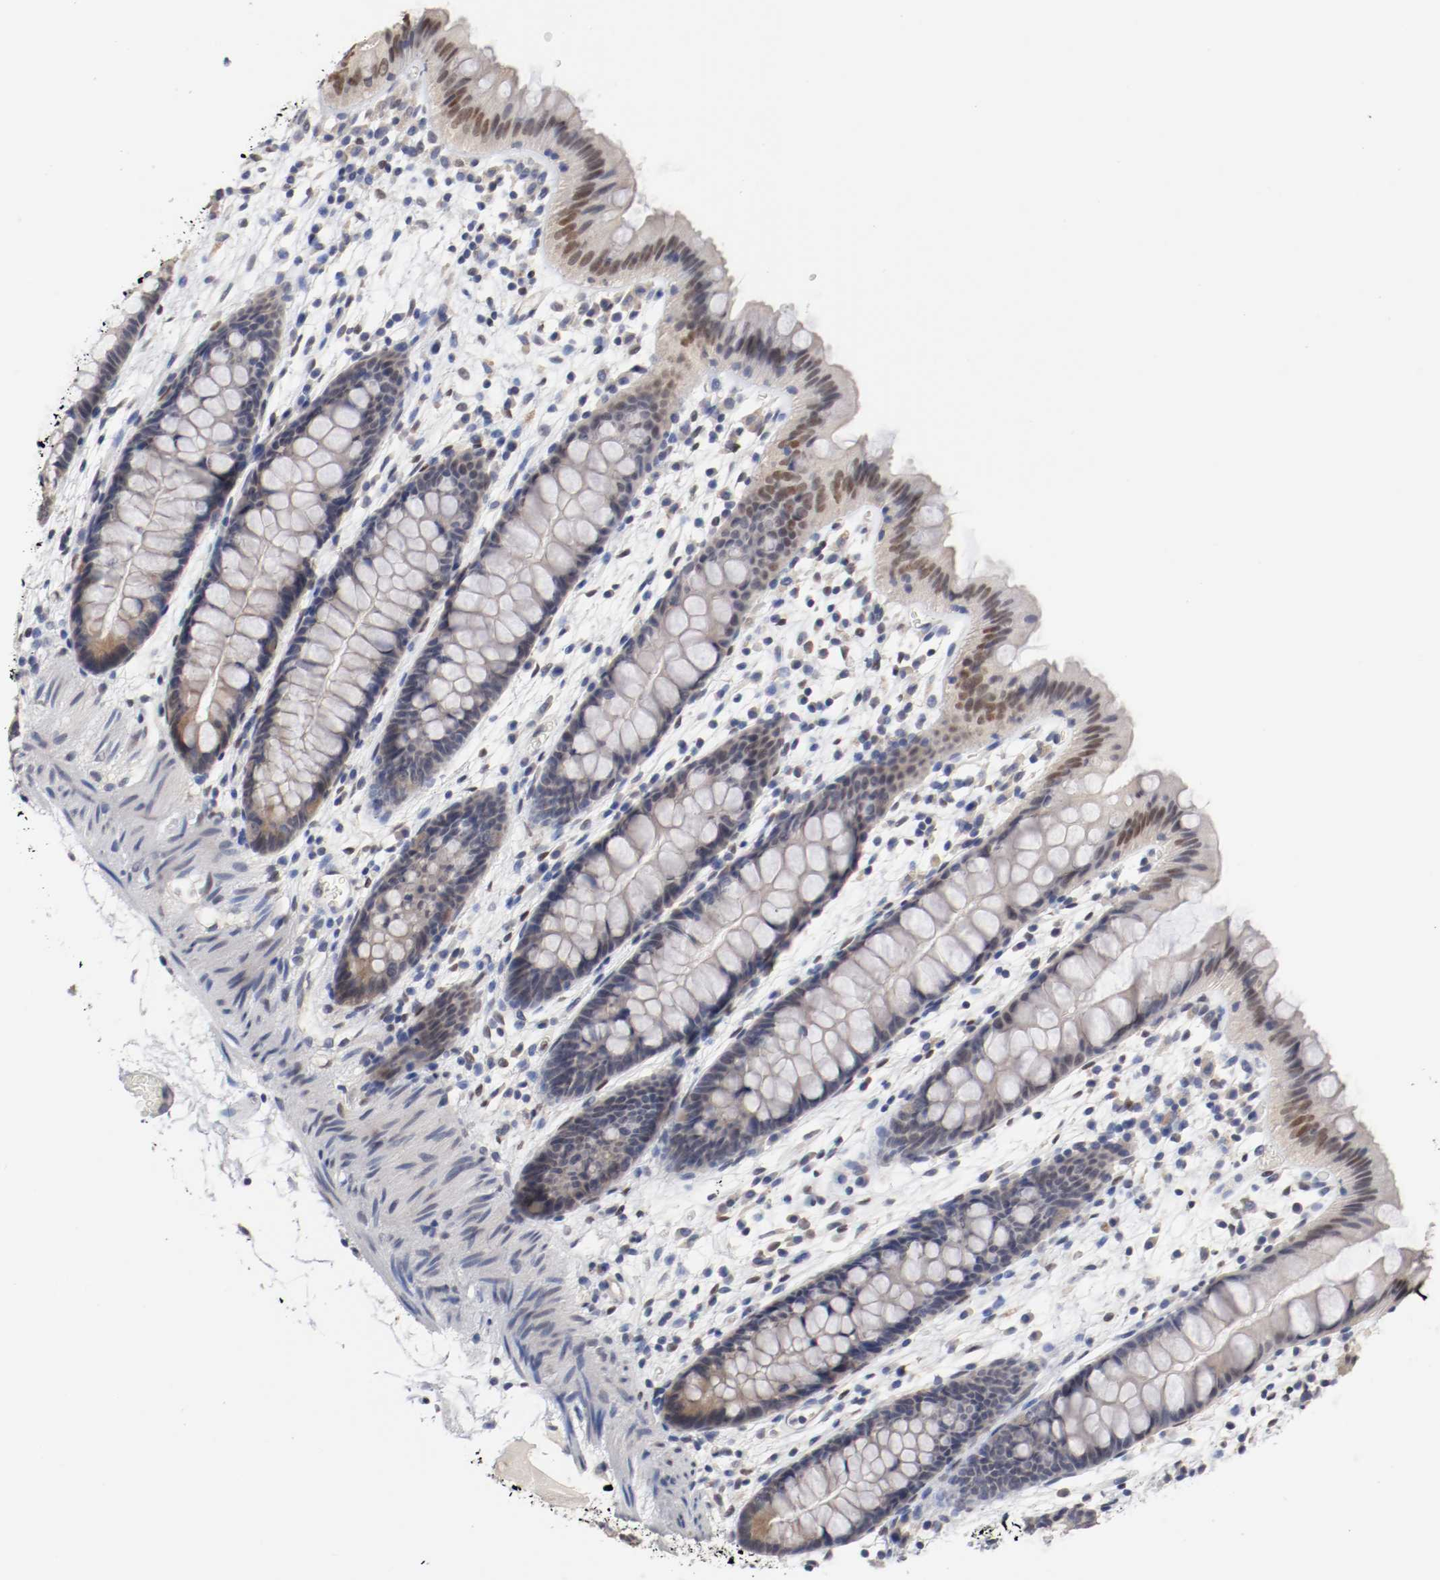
{"staining": {"intensity": "negative", "quantity": "none", "location": "none"}, "tissue": "colon", "cell_type": "Endothelial cells", "image_type": "normal", "snomed": [{"axis": "morphology", "description": "Normal tissue, NOS"}, {"axis": "topography", "description": "Smooth muscle"}, {"axis": "topography", "description": "Colon"}], "caption": "IHC micrograph of benign colon stained for a protein (brown), which reveals no positivity in endothelial cells.", "gene": "FOSL2", "patient": {"sex": "male", "age": 67}}